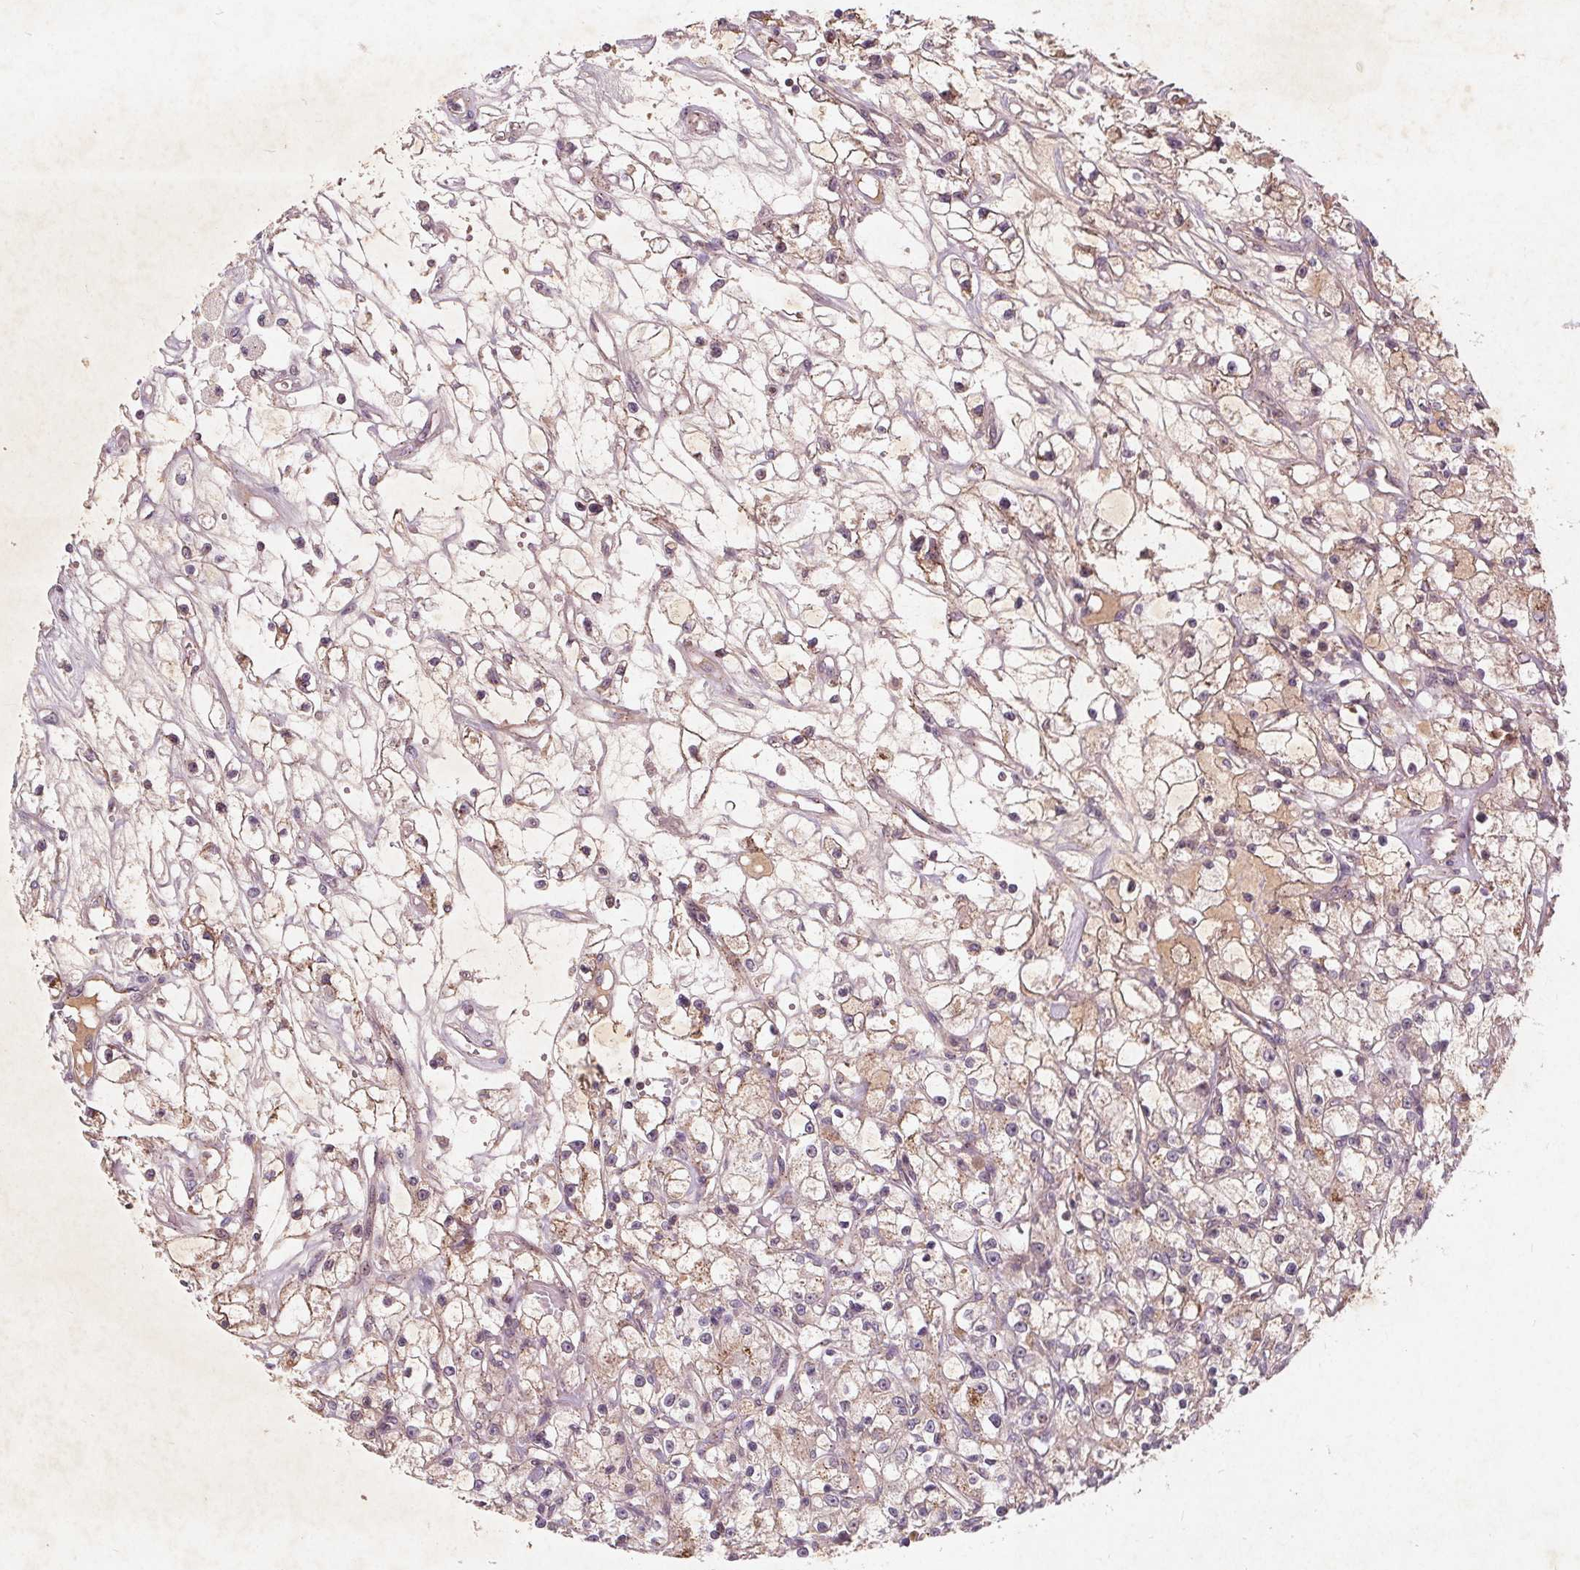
{"staining": {"intensity": "weak", "quantity": "<25%", "location": "cytoplasmic/membranous"}, "tissue": "renal cancer", "cell_type": "Tumor cells", "image_type": "cancer", "snomed": [{"axis": "morphology", "description": "Adenocarcinoma, NOS"}, {"axis": "topography", "description": "Kidney"}], "caption": "Human renal adenocarcinoma stained for a protein using immunohistochemistry exhibits no positivity in tumor cells.", "gene": "CSNK1G2", "patient": {"sex": "female", "age": 59}}